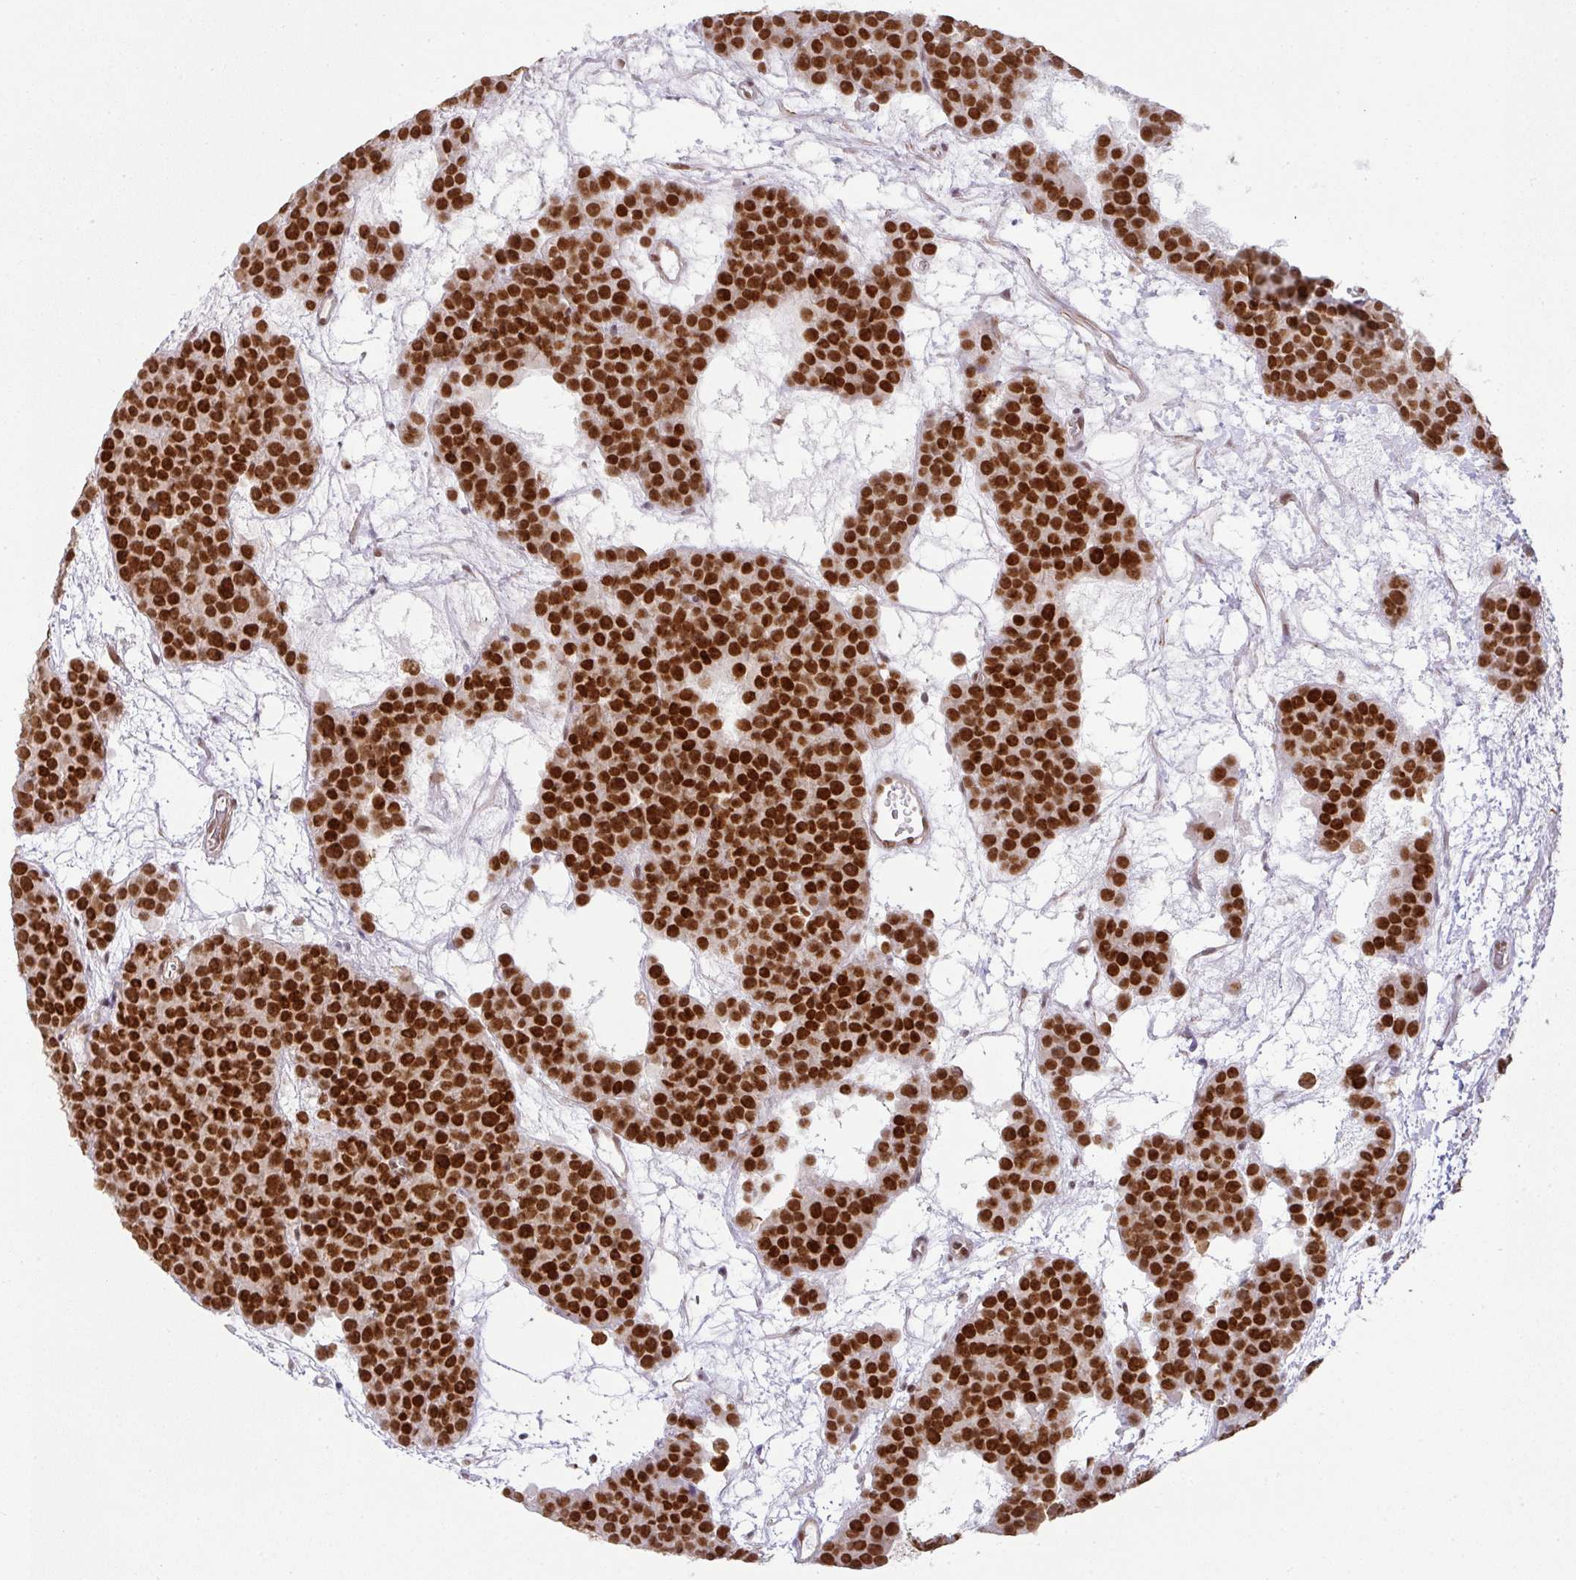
{"staining": {"intensity": "strong", "quantity": ">75%", "location": "nuclear"}, "tissue": "testis cancer", "cell_type": "Tumor cells", "image_type": "cancer", "snomed": [{"axis": "morphology", "description": "Seminoma, NOS"}, {"axis": "topography", "description": "Testis"}], "caption": "Immunohistochemistry (DAB (3,3'-diaminobenzidine)) staining of testis cancer demonstrates strong nuclear protein positivity in approximately >75% of tumor cells.", "gene": "NCOA5", "patient": {"sex": "male", "age": 71}}